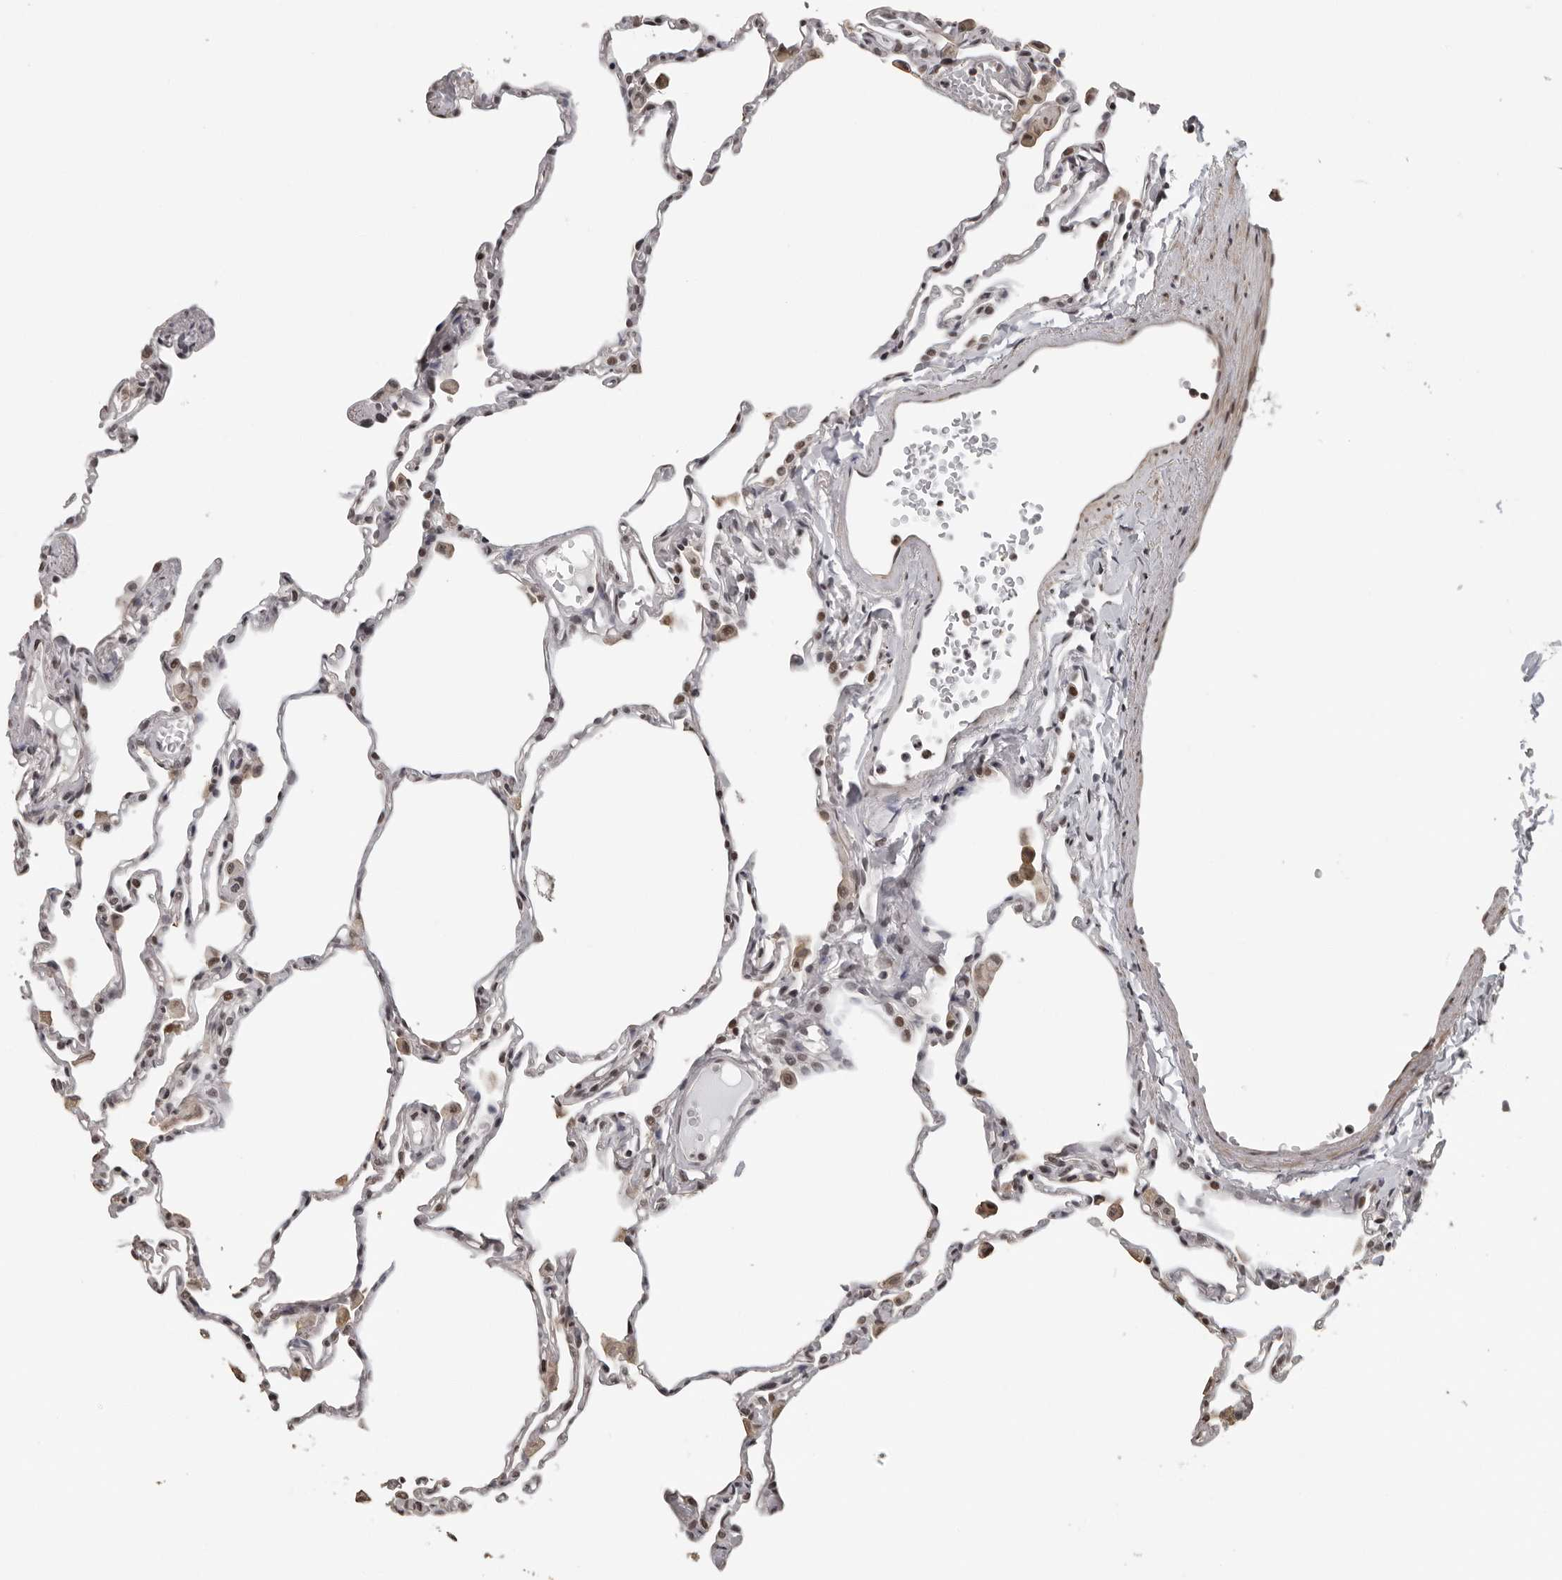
{"staining": {"intensity": "weak", "quantity": "25%-75%", "location": "nuclear"}, "tissue": "lung", "cell_type": "Alveolar cells", "image_type": "normal", "snomed": [{"axis": "morphology", "description": "Normal tissue, NOS"}, {"axis": "topography", "description": "Lung"}], "caption": "Lung stained with DAB immunohistochemistry demonstrates low levels of weak nuclear staining in about 25%-75% of alveolar cells.", "gene": "ORC1", "patient": {"sex": "female", "age": 49}}